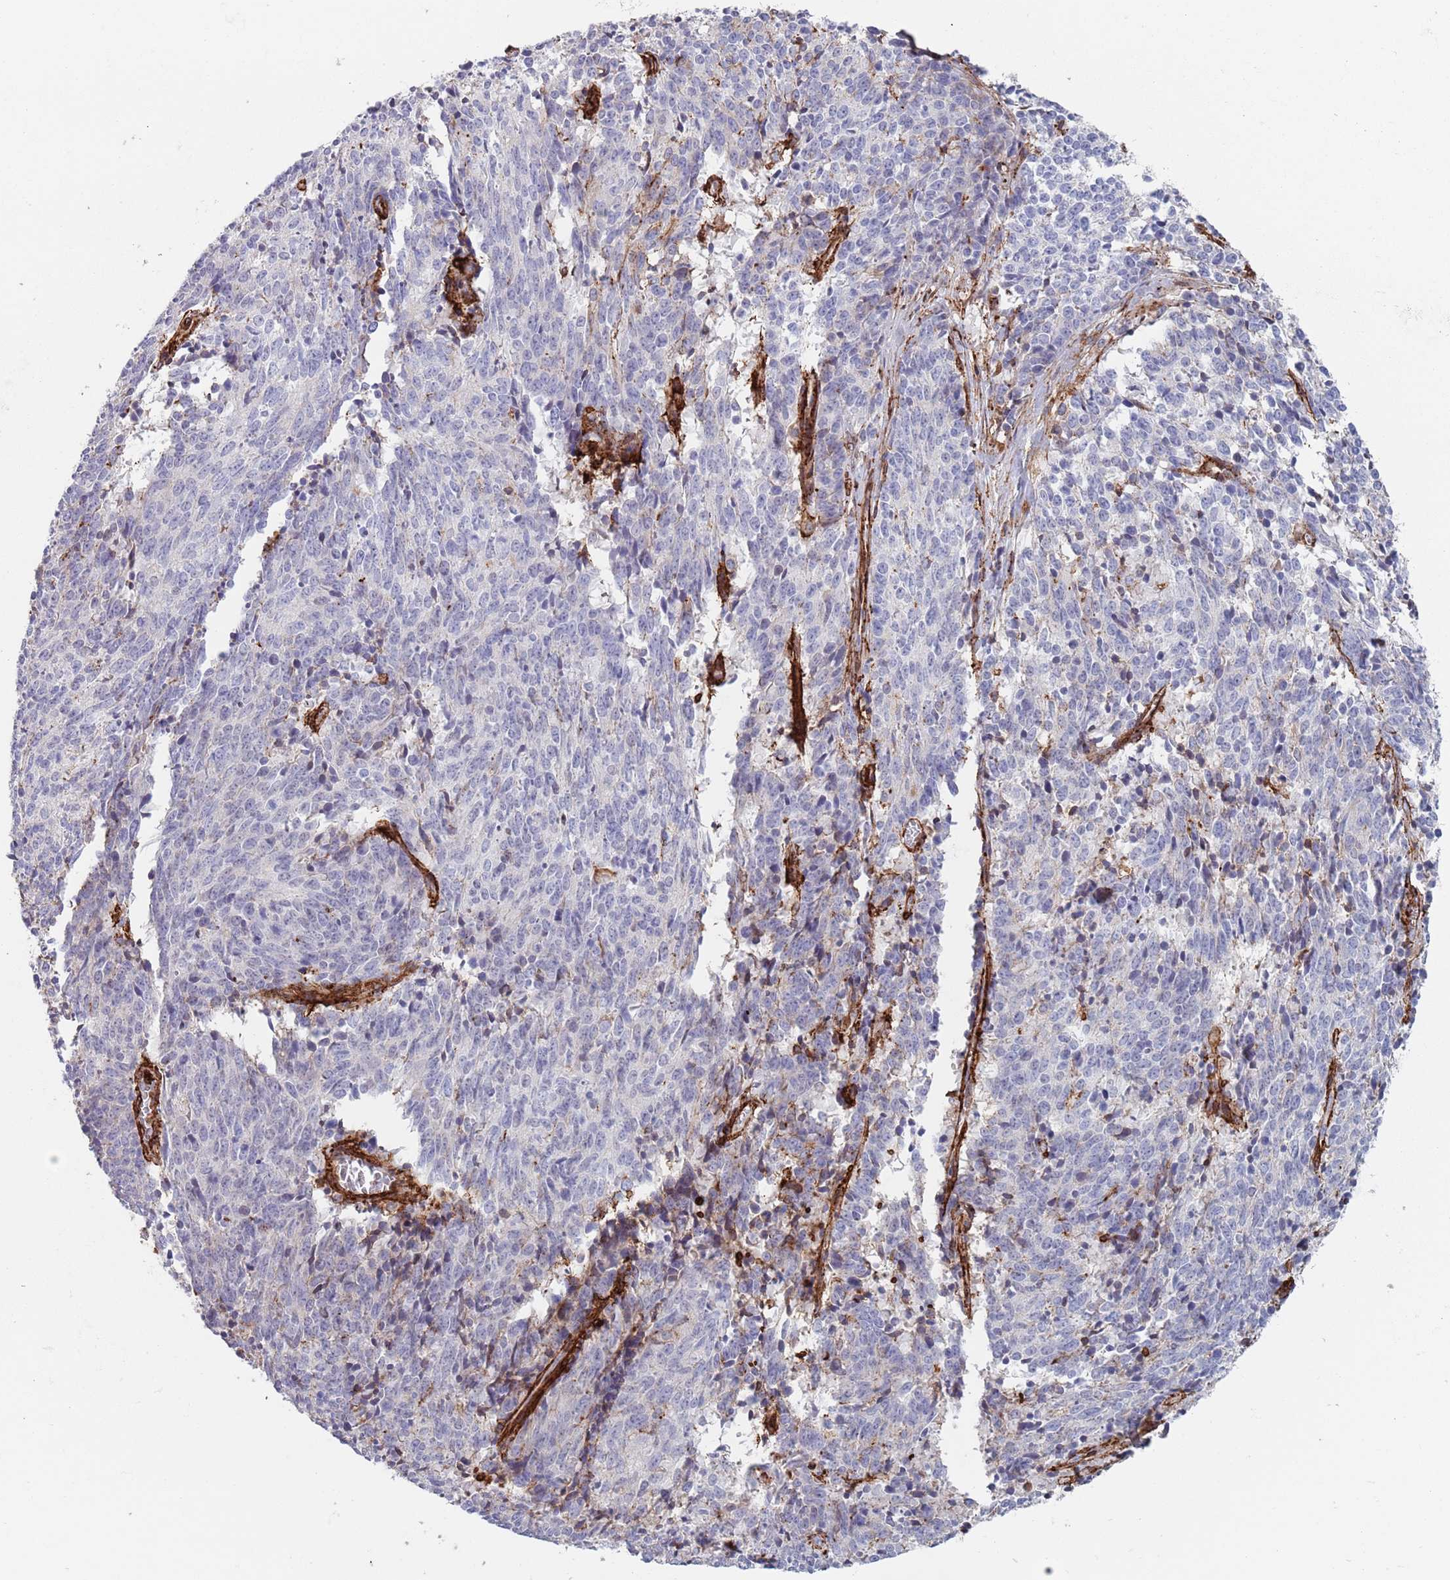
{"staining": {"intensity": "negative", "quantity": "none", "location": "none"}, "tissue": "cervical cancer", "cell_type": "Tumor cells", "image_type": "cancer", "snomed": [{"axis": "morphology", "description": "Squamous cell carcinoma, NOS"}, {"axis": "topography", "description": "Cervix"}], "caption": "DAB immunohistochemical staining of human cervical squamous cell carcinoma demonstrates no significant positivity in tumor cells.", "gene": "RNF144A", "patient": {"sex": "female", "age": 29}}